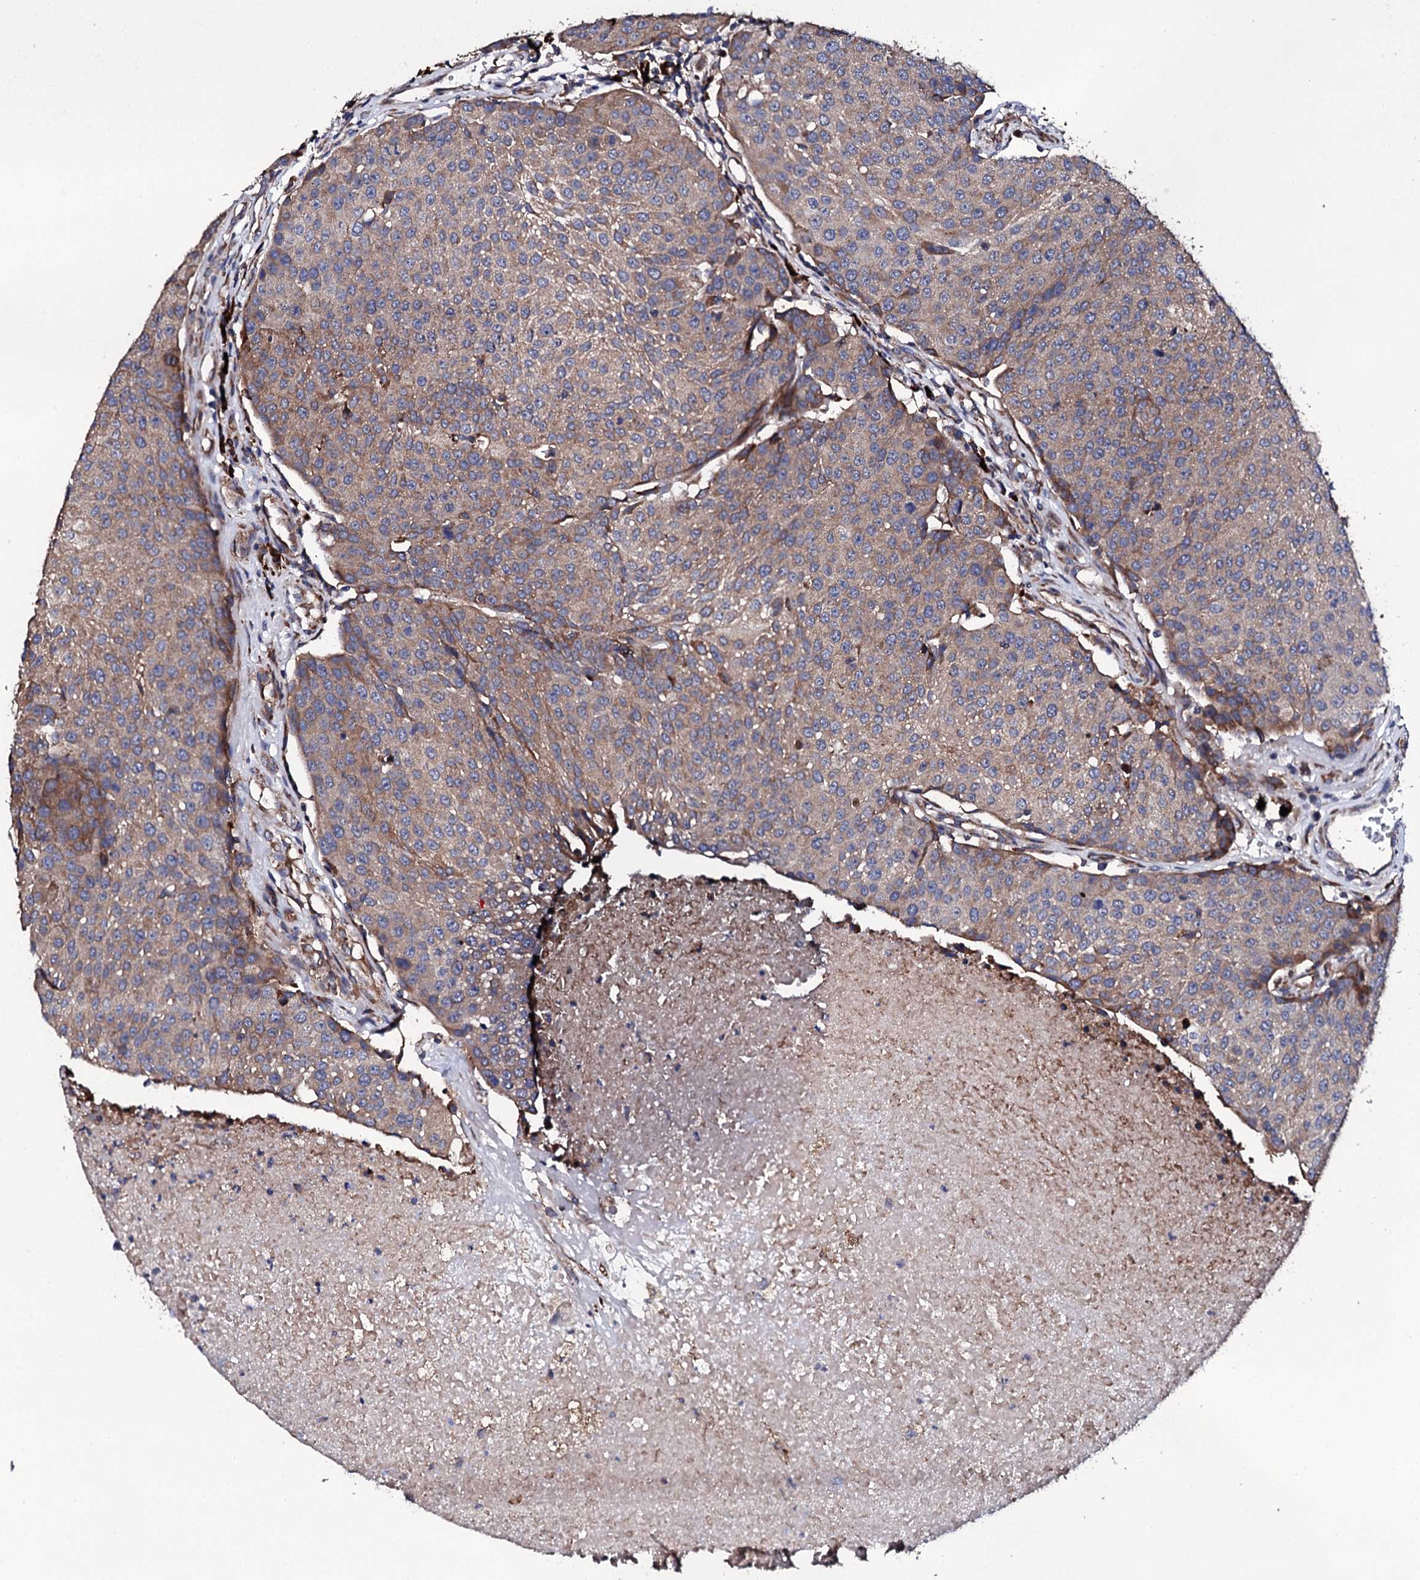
{"staining": {"intensity": "moderate", "quantity": ">75%", "location": "cytoplasmic/membranous"}, "tissue": "urothelial cancer", "cell_type": "Tumor cells", "image_type": "cancer", "snomed": [{"axis": "morphology", "description": "Urothelial carcinoma, High grade"}, {"axis": "topography", "description": "Urinary bladder"}], "caption": "IHC histopathology image of urothelial cancer stained for a protein (brown), which exhibits medium levels of moderate cytoplasmic/membranous staining in about >75% of tumor cells.", "gene": "LIPT2", "patient": {"sex": "female", "age": 85}}